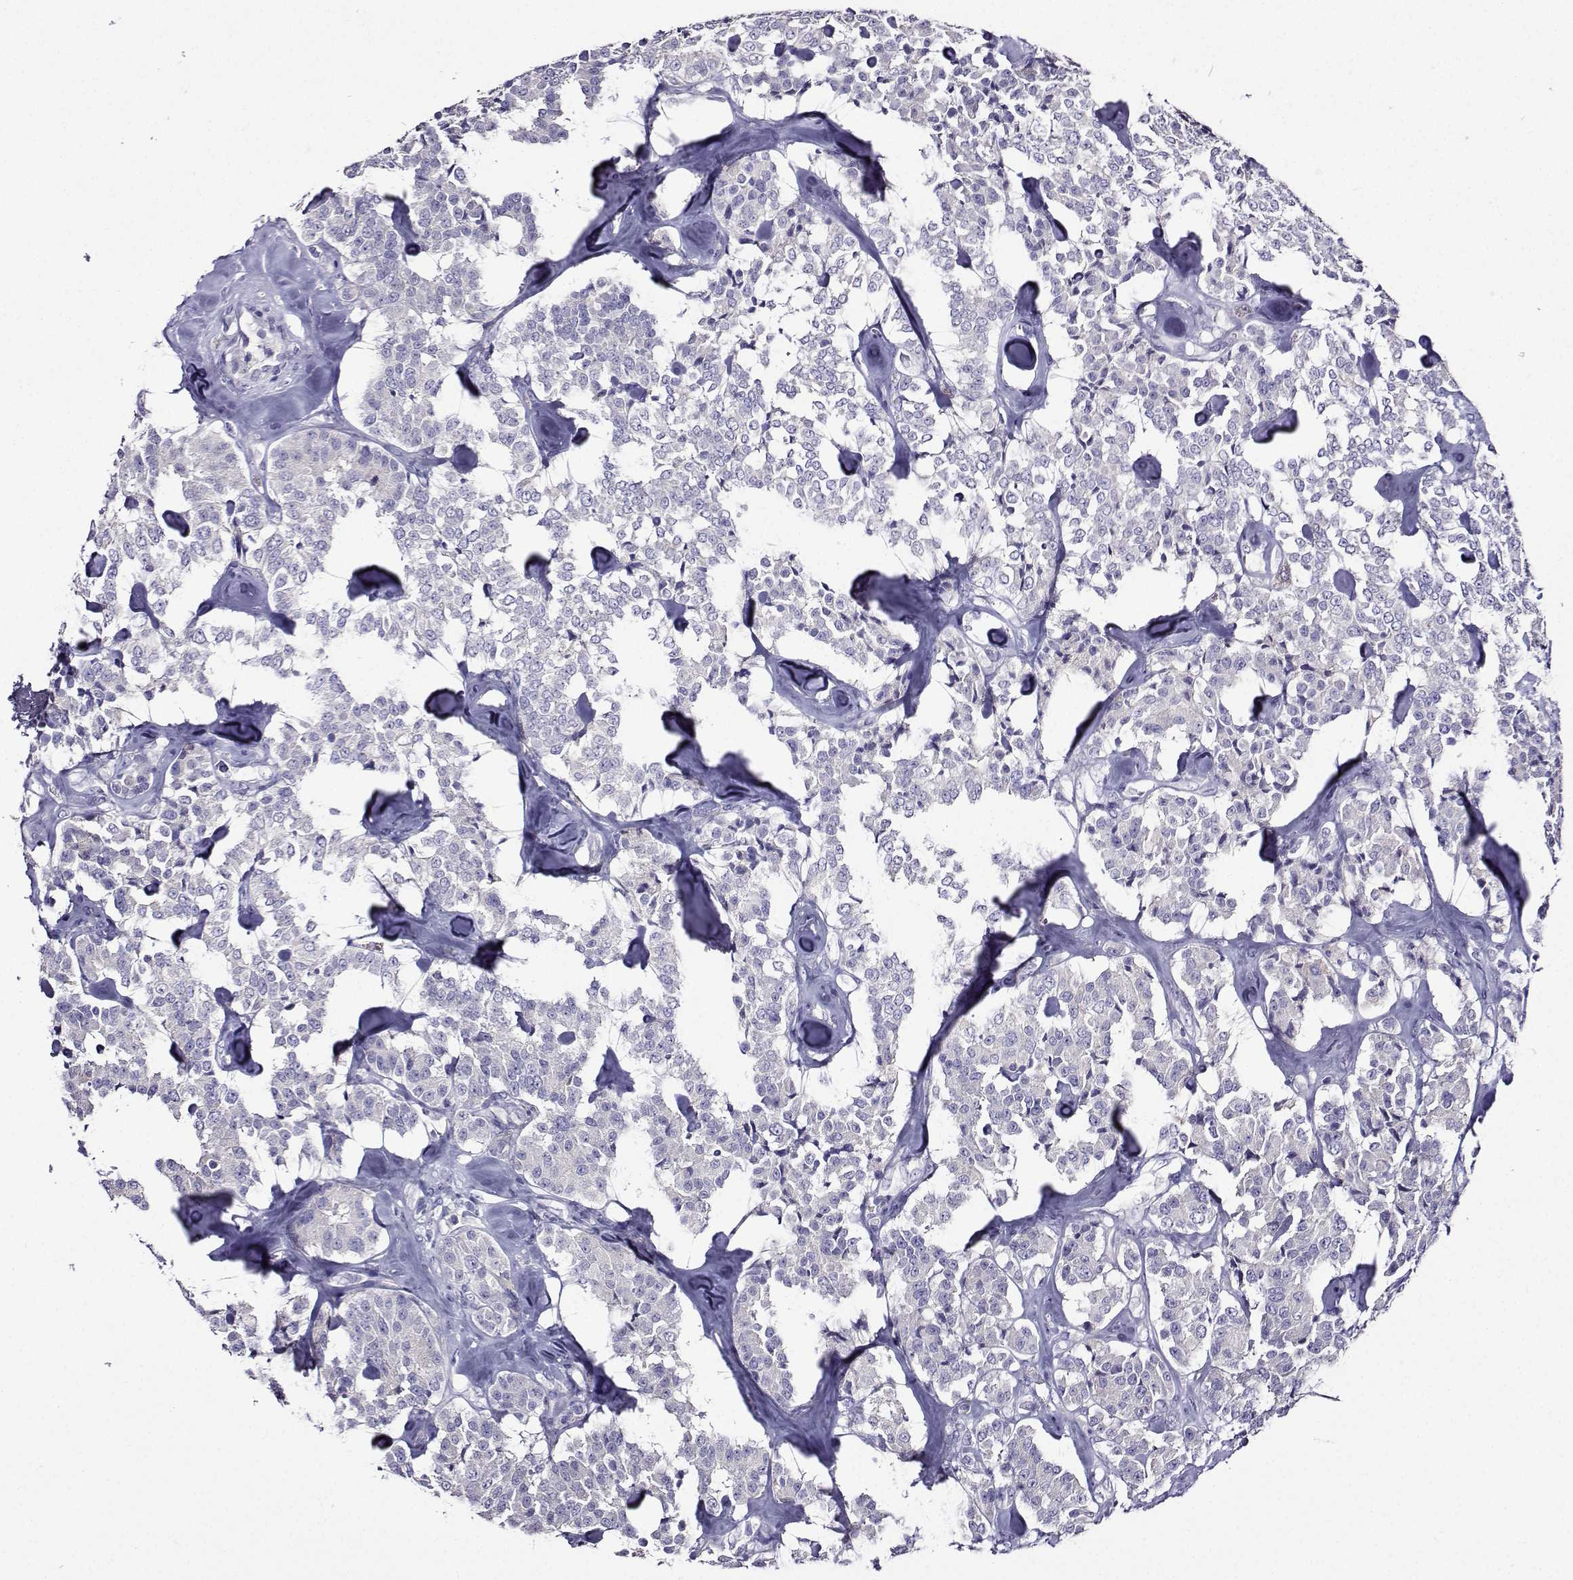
{"staining": {"intensity": "negative", "quantity": "none", "location": "none"}, "tissue": "carcinoid", "cell_type": "Tumor cells", "image_type": "cancer", "snomed": [{"axis": "morphology", "description": "Carcinoid, malignant, NOS"}, {"axis": "topography", "description": "Pancreas"}], "caption": "Carcinoid (malignant) was stained to show a protein in brown. There is no significant staining in tumor cells.", "gene": "TMEM266", "patient": {"sex": "male", "age": 41}}